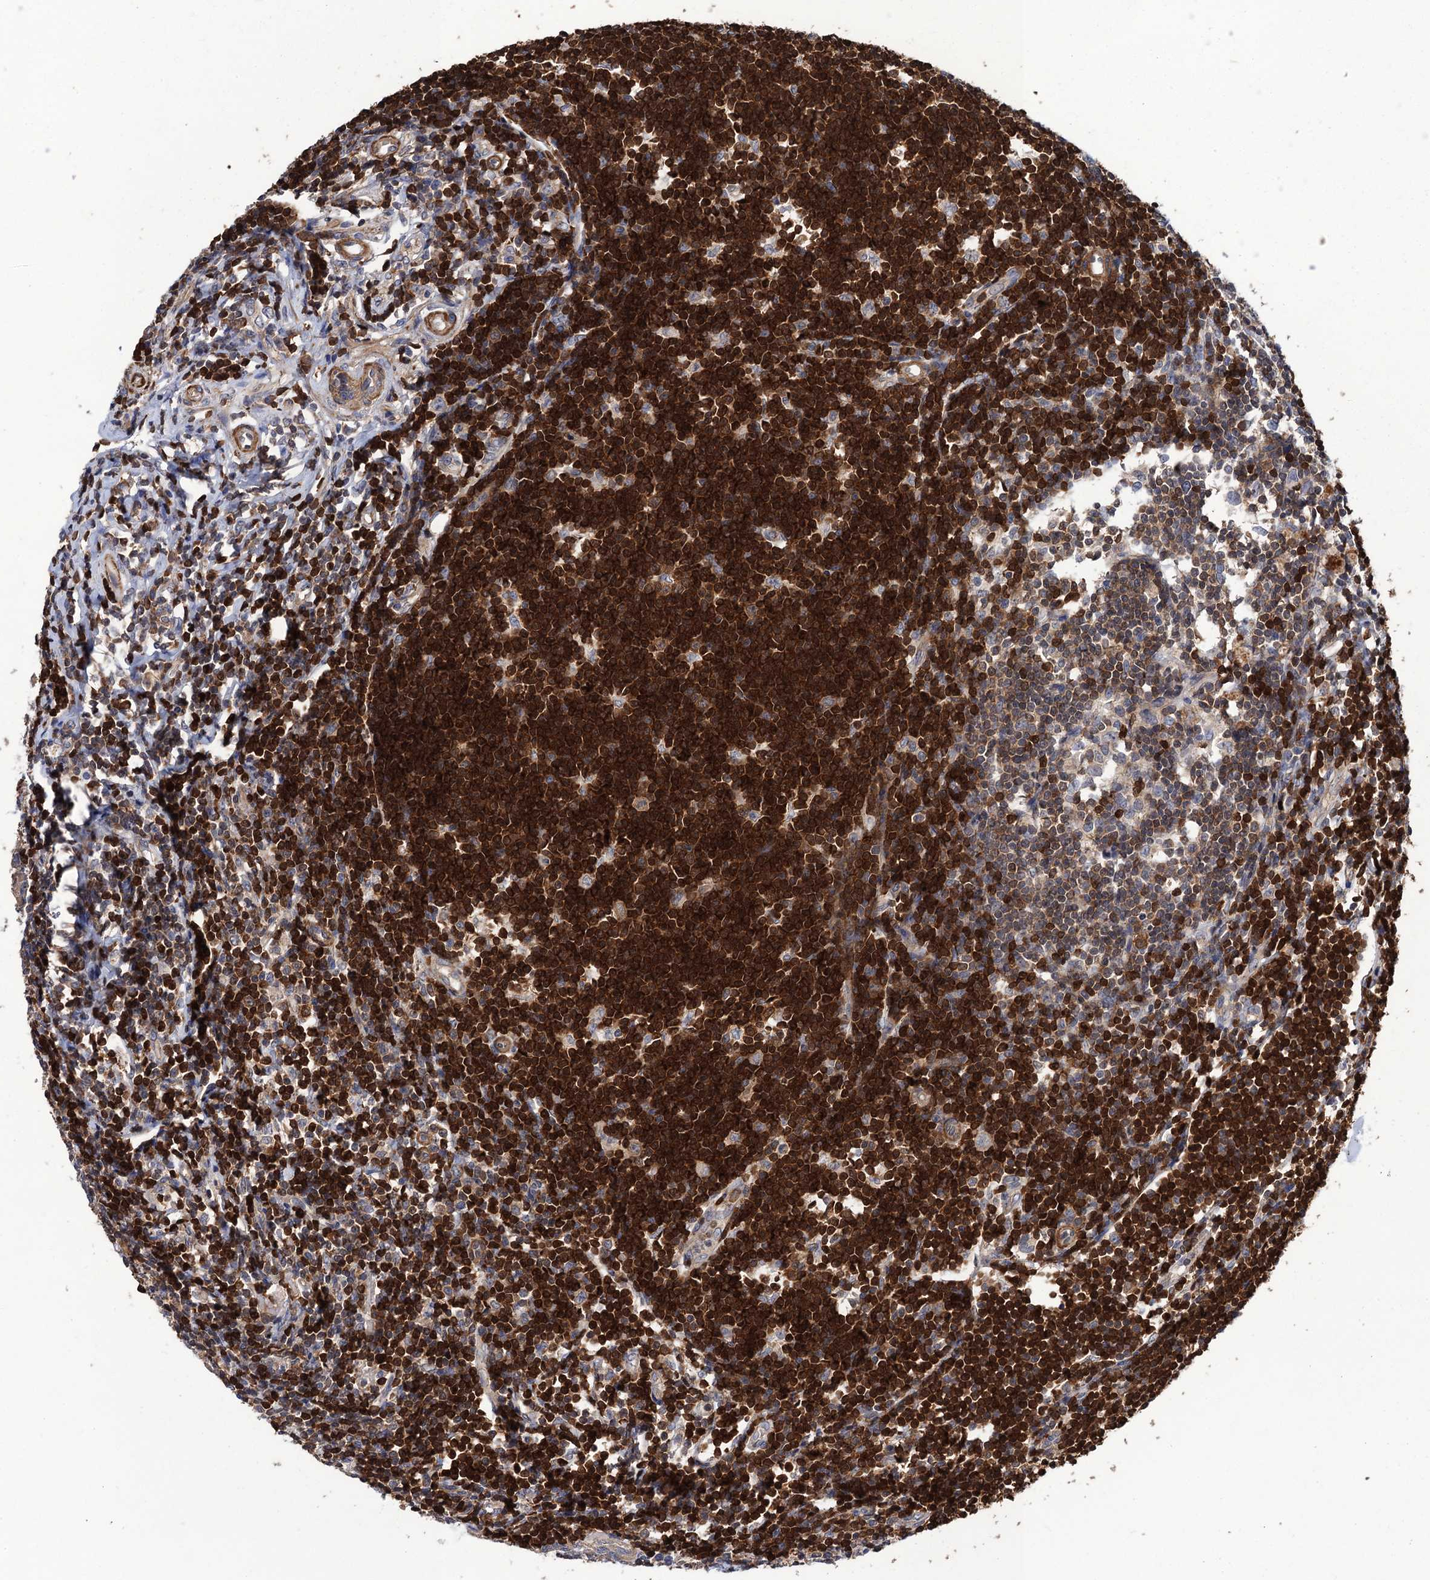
{"staining": {"intensity": "moderate", "quantity": "<25%", "location": "cytoplasmic/membranous"}, "tissue": "appendix", "cell_type": "Glandular cells", "image_type": "normal", "snomed": [{"axis": "morphology", "description": "Normal tissue, NOS"}, {"axis": "topography", "description": "Appendix"}], "caption": "High-magnification brightfield microscopy of unremarkable appendix stained with DAB (3,3'-diaminobenzidine) (brown) and counterstained with hematoxylin (blue). glandular cells exhibit moderate cytoplasmic/membranous staining is appreciated in about<25% of cells.", "gene": "DGKA", "patient": {"sex": "female", "age": 54}}